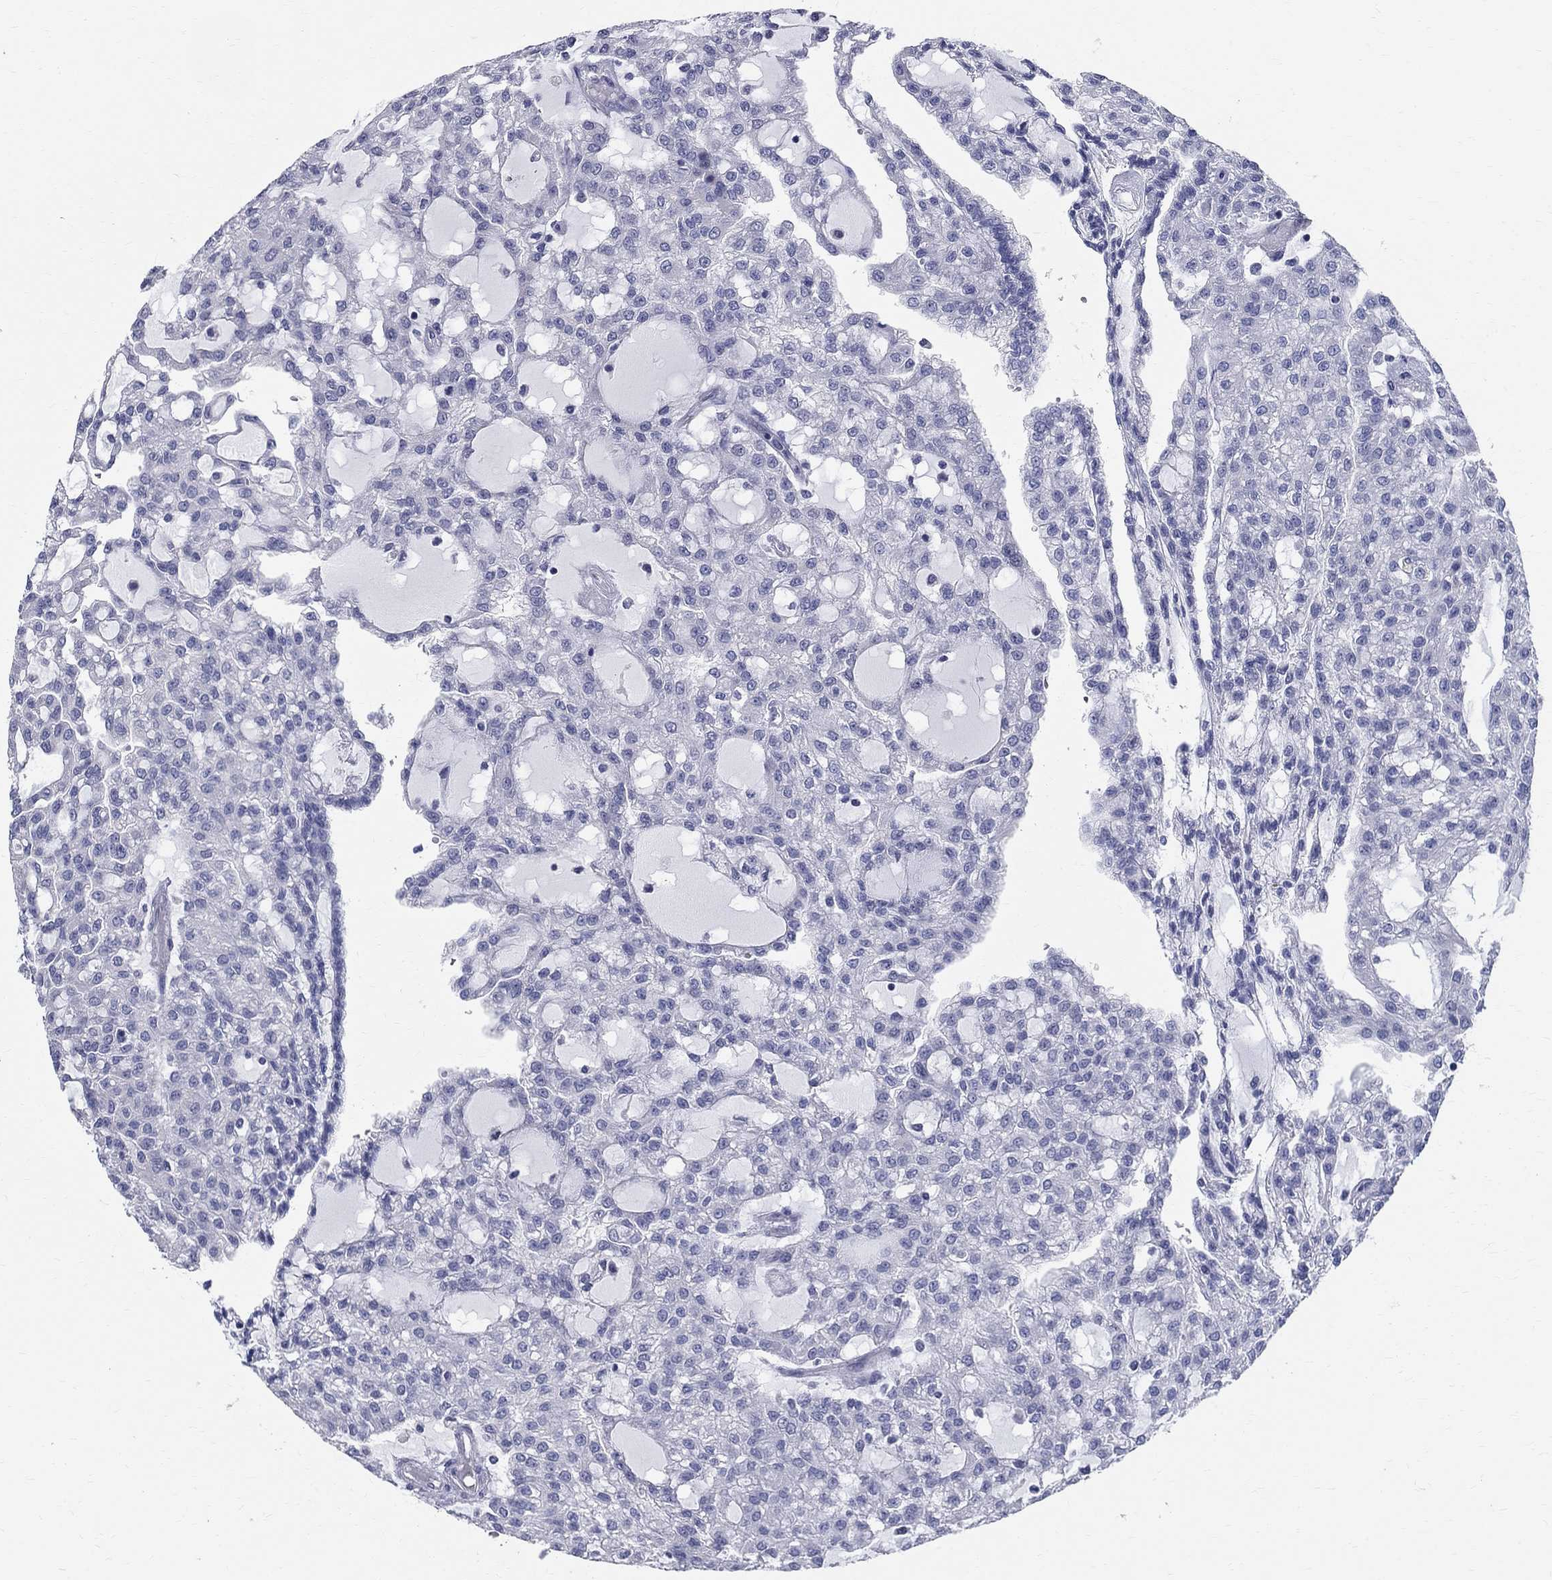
{"staining": {"intensity": "negative", "quantity": "none", "location": "none"}, "tissue": "renal cancer", "cell_type": "Tumor cells", "image_type": "cancer", "snomed": [{"axis": "morphology", "description": "Adenocarcinoma, NOS"}, {"axis": "topography", "description": "Kidney"}], "caption": "The image shows no staining of tumor cells in renal cancer.", "gene": "TGM4", "patient": {"sex": "male", "age": 63}}